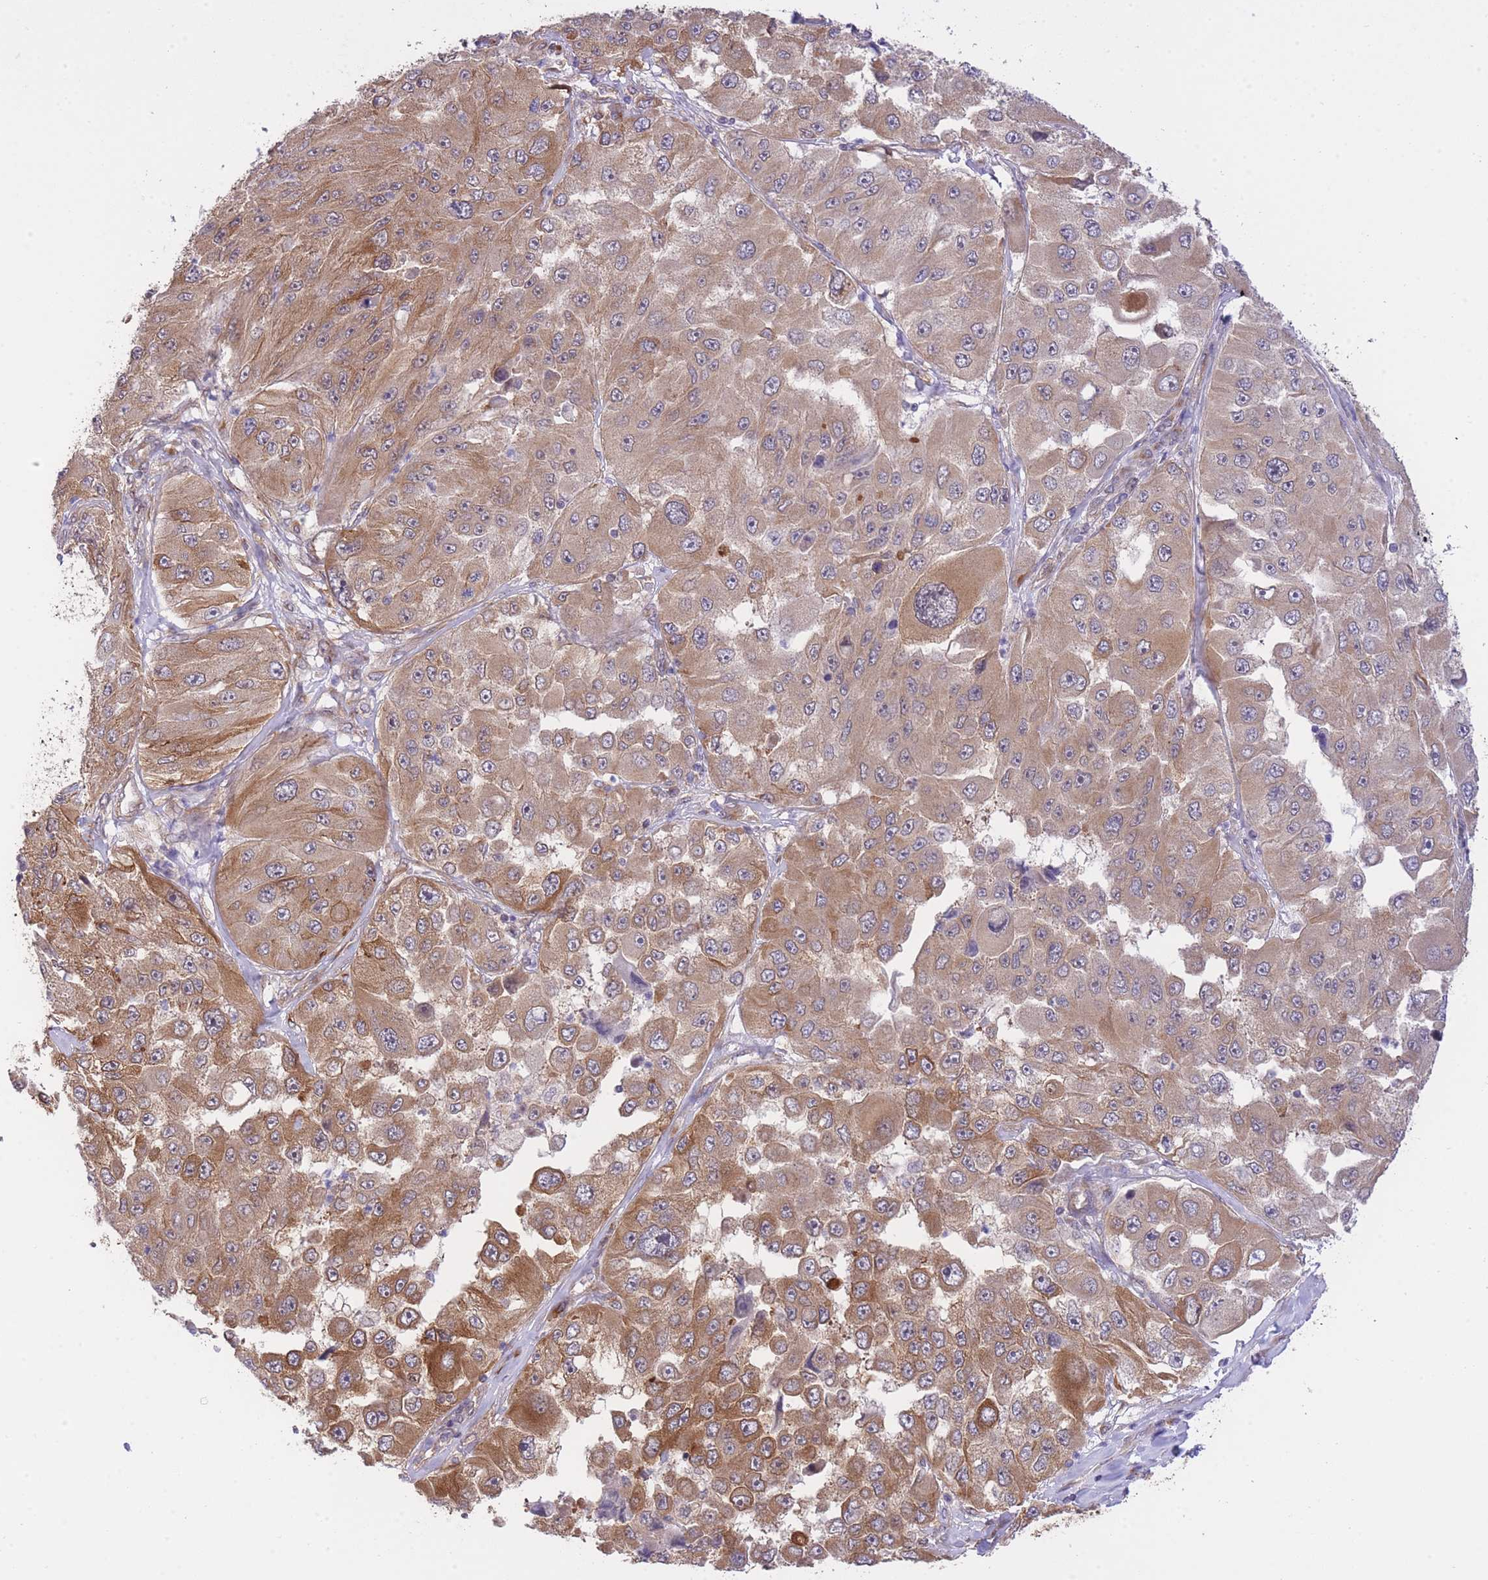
{"staining": {"intensity": "moderate", "quantity": ">75%", "location": "cytoplasmic/membranous"}, "tissue": "melanoma", "cell_type": "Tumor cells", "image_type": "cancer", "snomed": [{"axis": "morphology", "description": "Malignant melanoma, Metastatic site"}, {"axis": "topography", "description": "Lymph node"}], "caption": "This histopathology image demonstrates IHC staining of malignant melanoma (metastatic site), with medium moderate cytoplasmic/membranous positivity in approximately >75% of tumor cells.", "gene": "EXOSC8", "patient": {"sex": "male", "age": 62}}